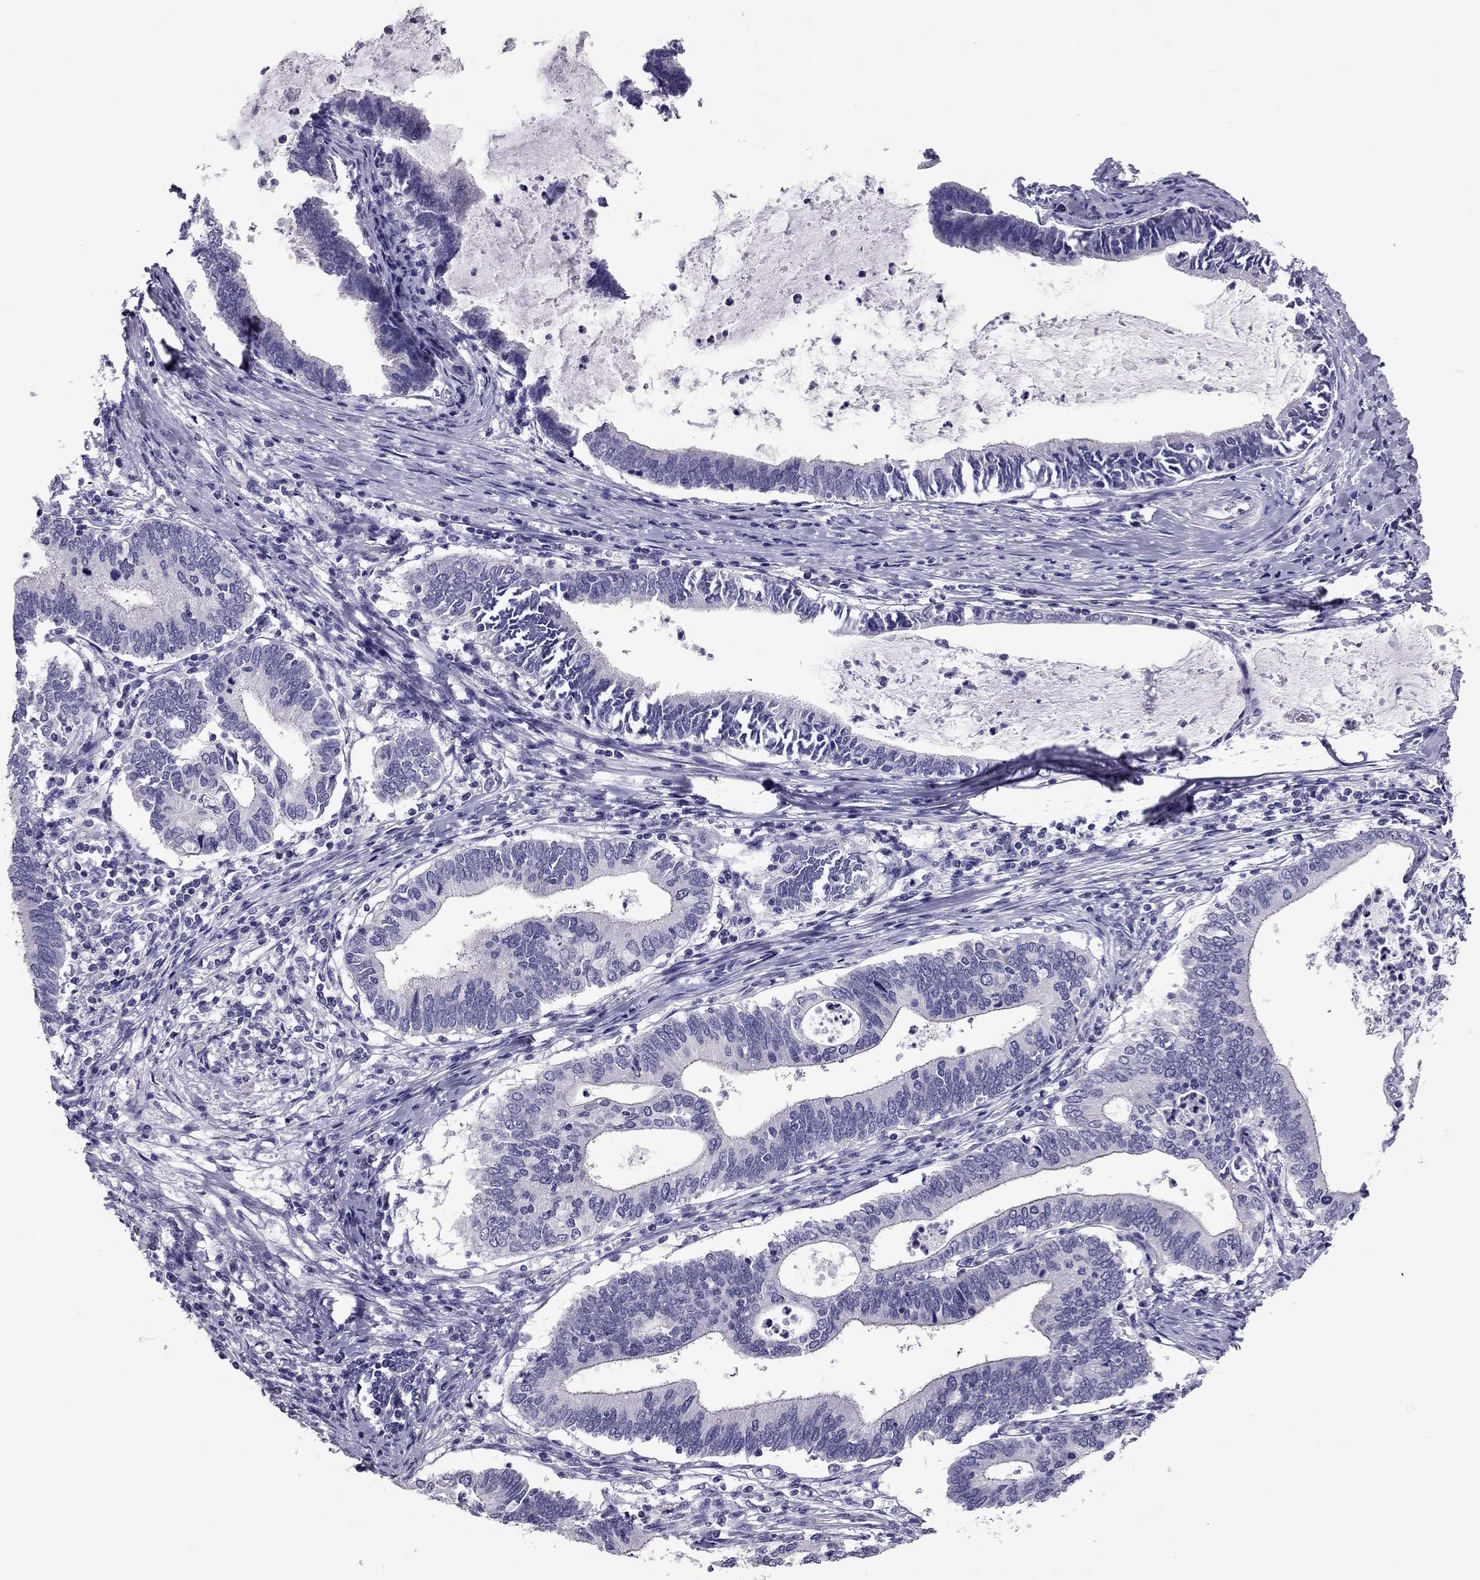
{"staining": {"intensity": "negative", "quantity": "none", "location": "none"}, "tissue": "cervical cancer", "cell_type": "Tumor cells", "image_type": "cancer", "snomed": [{"axis": "morphology", "description": "Adenocarcinoma, NOS"}, {"axis": "topography", "description": "Cervix"}], "caption": "Immunohistochemistry (IHC) of cervical cancer reveals no staining in tumor cells.", "gene": "PDE6A", "patient": {"sex": "female", "age": 42}}